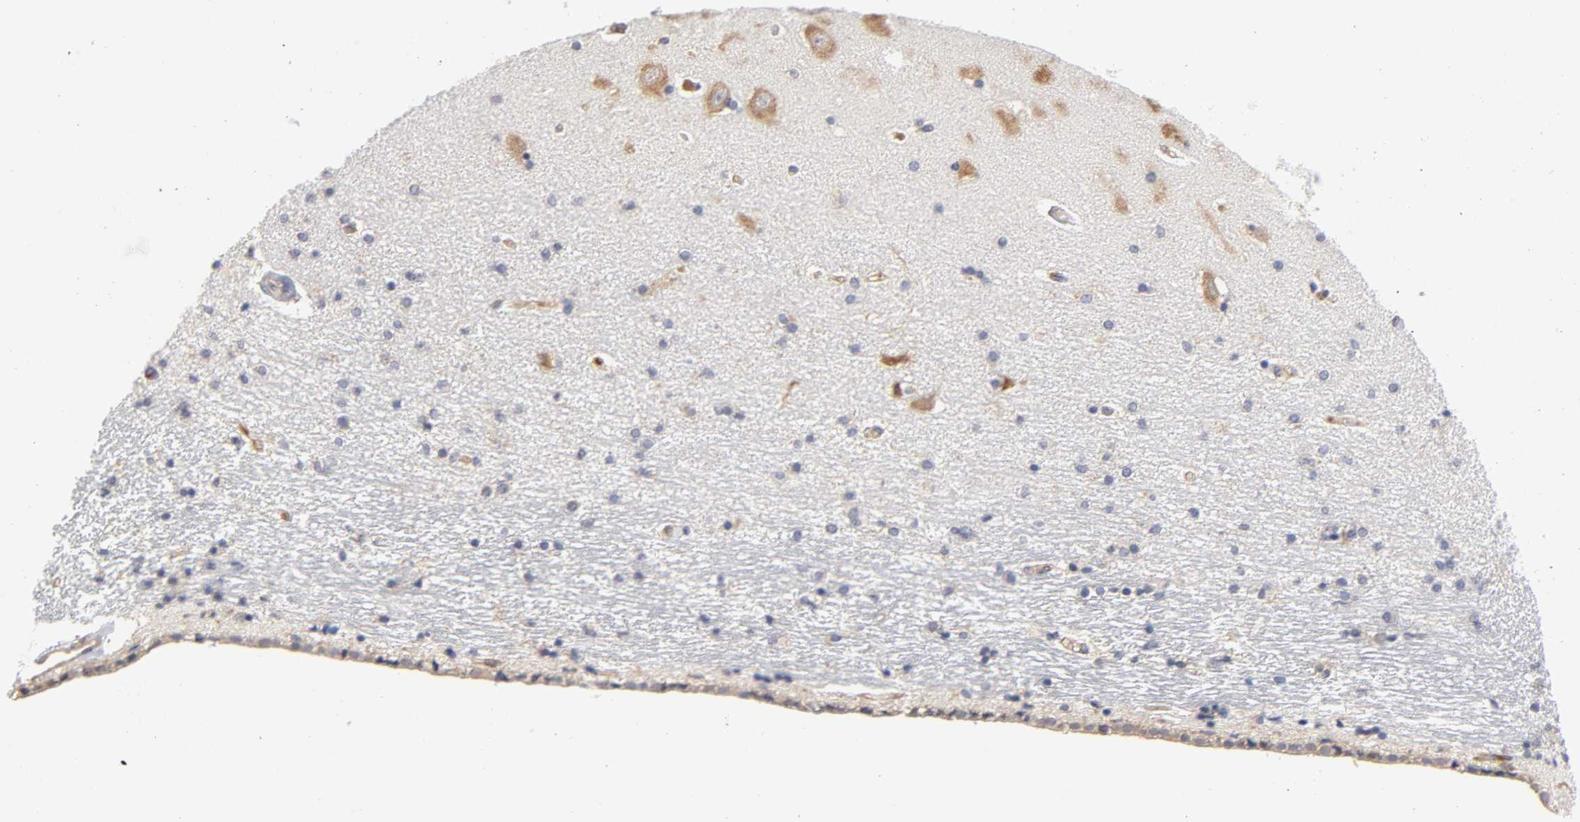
{"staining": {"intensity": "moderate", "quantity": "<25%", "location": "cytoplasmic/membranous"}, "tissue": "hippocampus", "cell_type": "Glial cells", "image_type": "normal", "snomed": [{"axis": "morphology", "description": "Normal tissue, NOS"}, {"axis": "topography", "description": "Hippocampus"}], "caption": "Glial cells reveal low levels of moderate cytoplasmic/membranous positivity in approximately <25% of cells in benign human hippocampus.", "gene": "RPS29", "patient": {"sex": "female", "age": 54}}